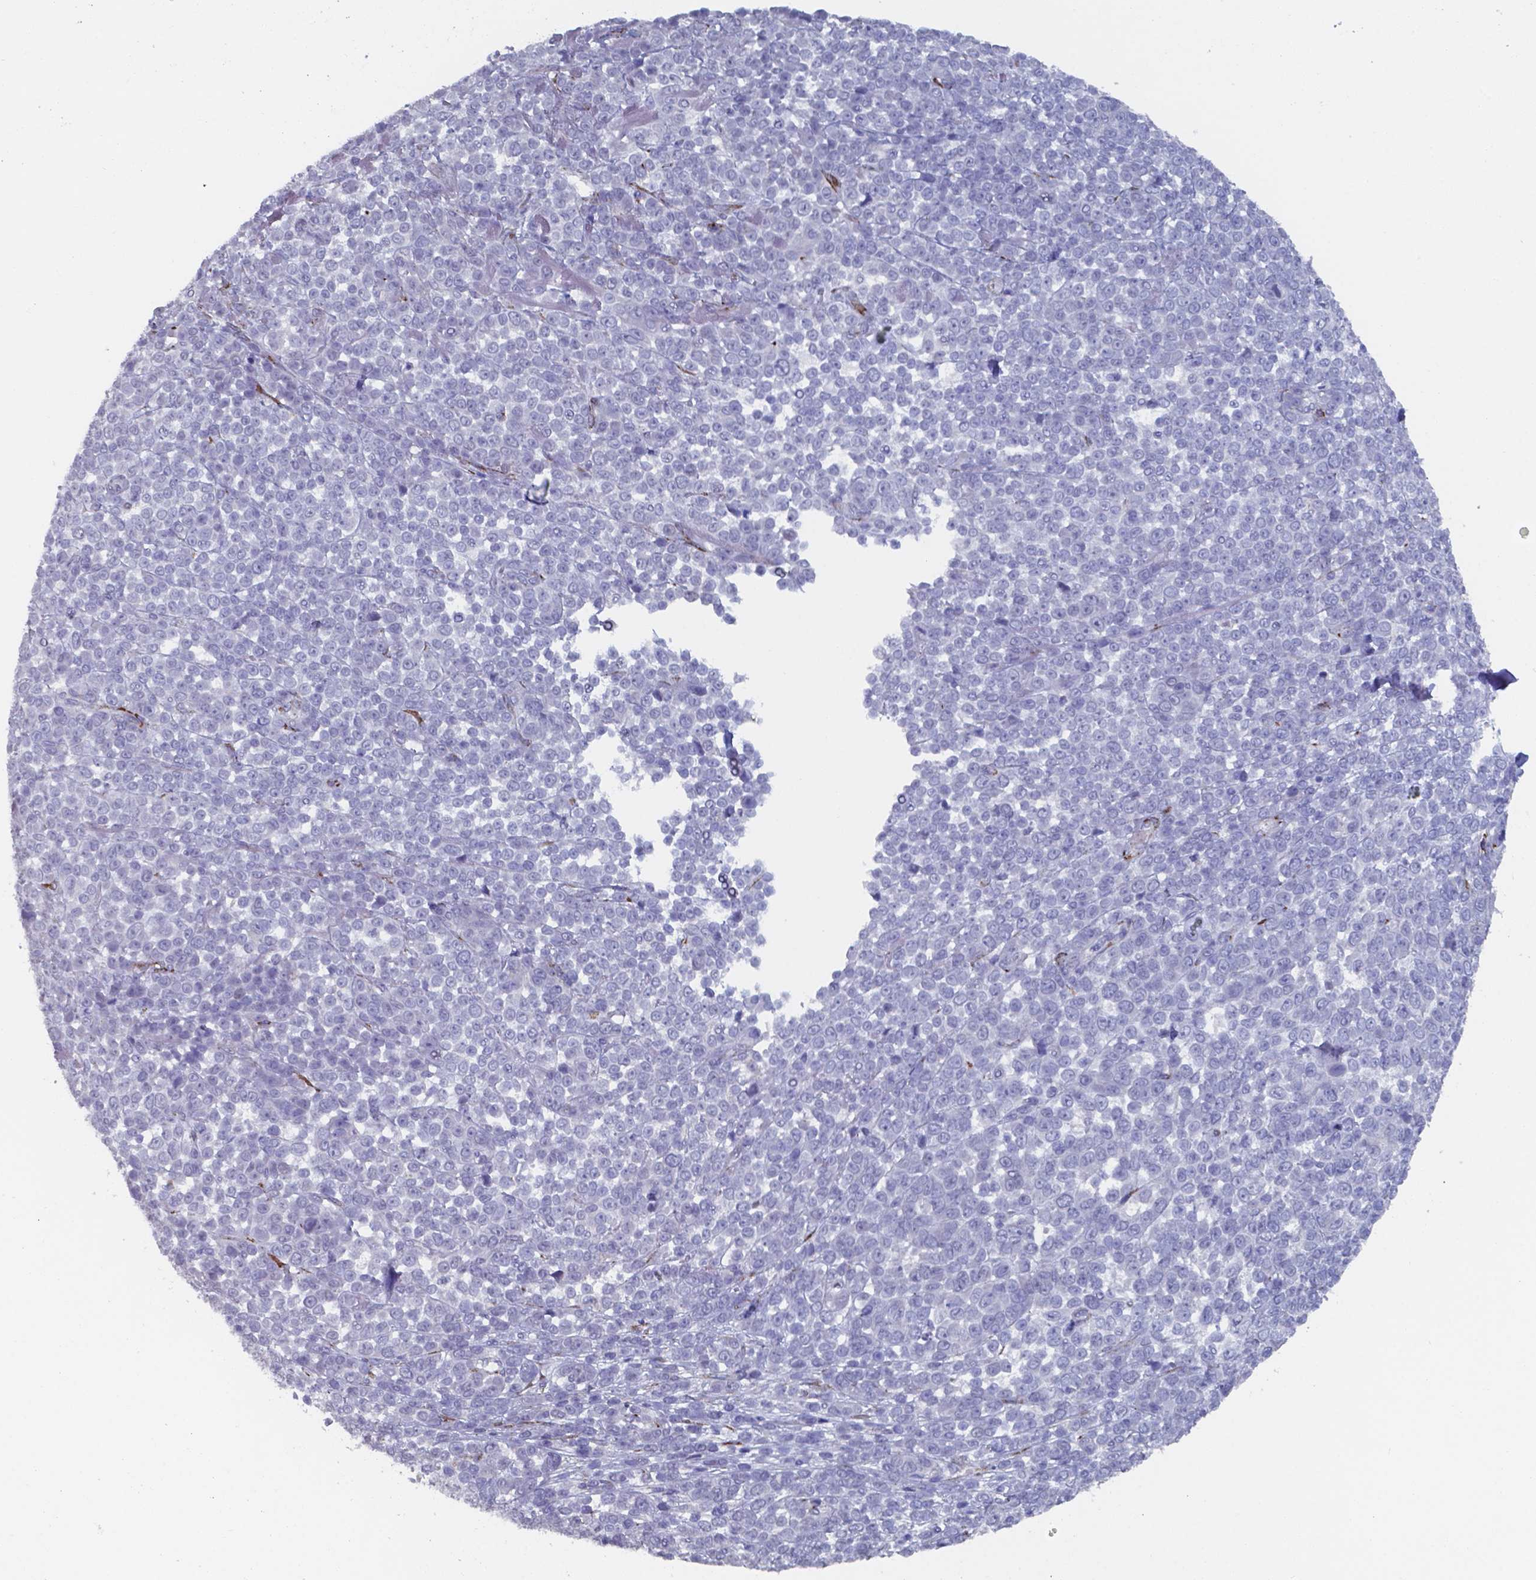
{"staining": {"intensity": "negative", "quantity": "none", "location": "none"}, "tissue": "melanoma", "cell_type": "Tumor cells", "image_type": "cancer", "snomed": [{"axis": "morphology", "description": "Malignant melanoma, NOS"}, {"axis": "topography", "description": "Skin"}], "caption": "High power microscopy image of an immunohistochemistry (IHC) histopathology image of malignant melanoma, revealing no significant staining in tumor cells. (DAB immunohistochemistry (IHC), high magnification).", "gene": "PLA2R1", "patient": {"sex": "female", "age": 95}}